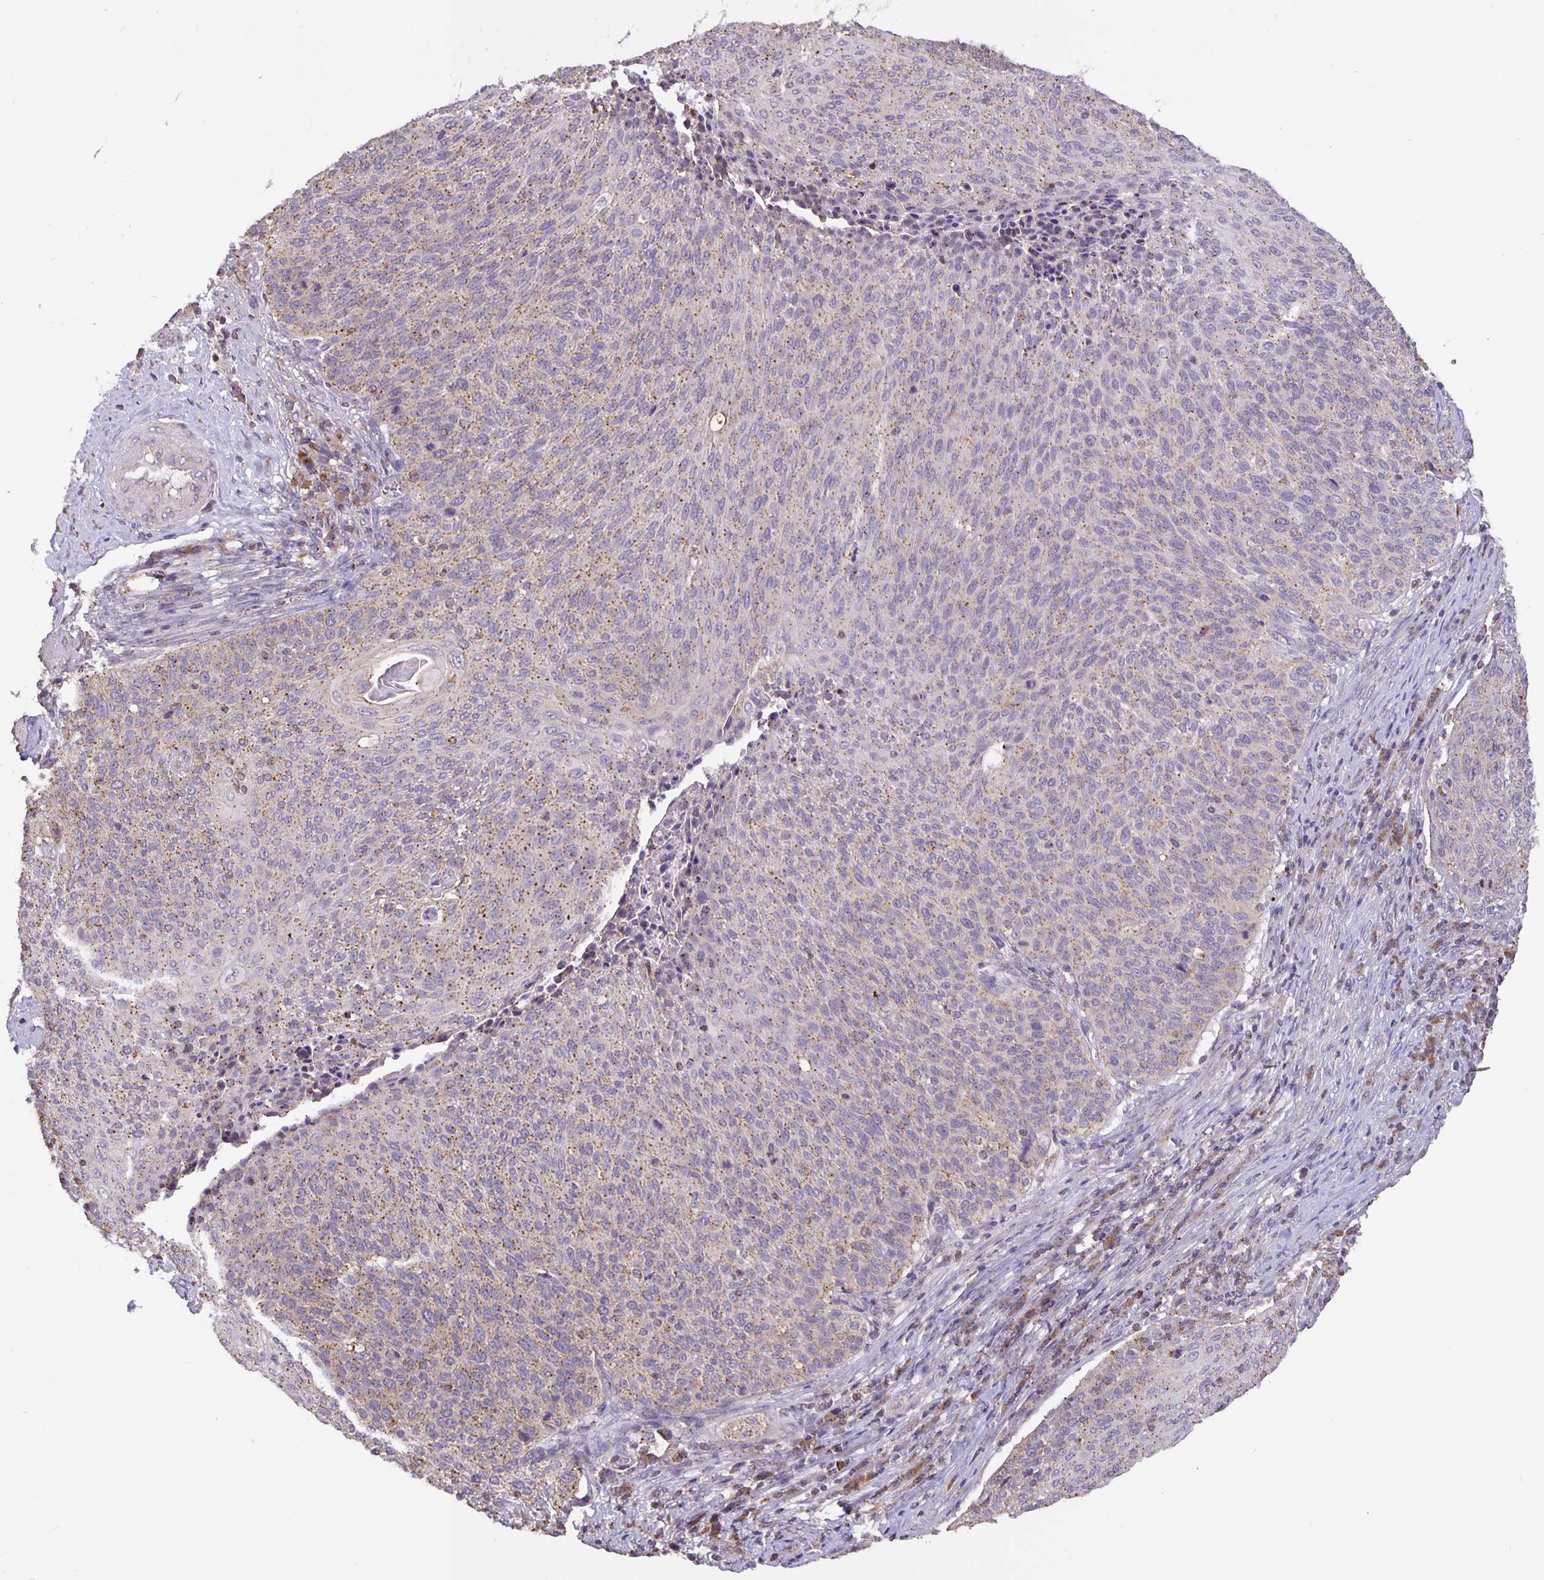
{"staining": {"intensity": "moderate", "quantity": "25%-75%", "location": "cytoplasmic/membranous"}, "tissue": "cervical cancer", "cell_type": "Tumor cells", "image_type": "cancer", "snomed": [{"axis": "morphology", "description": "Squamous cell carcinoma, NOS"}, {"axis": "topography", "description": "Cervix"}], "caption": "The histopathology image displays a brown stain indicating the presence of a protein in the cytoplasmic/membranous of tumor cells in cervical cancer.", "gene": "TMEM71", "patient": {"sex": "female", "age": 31}}